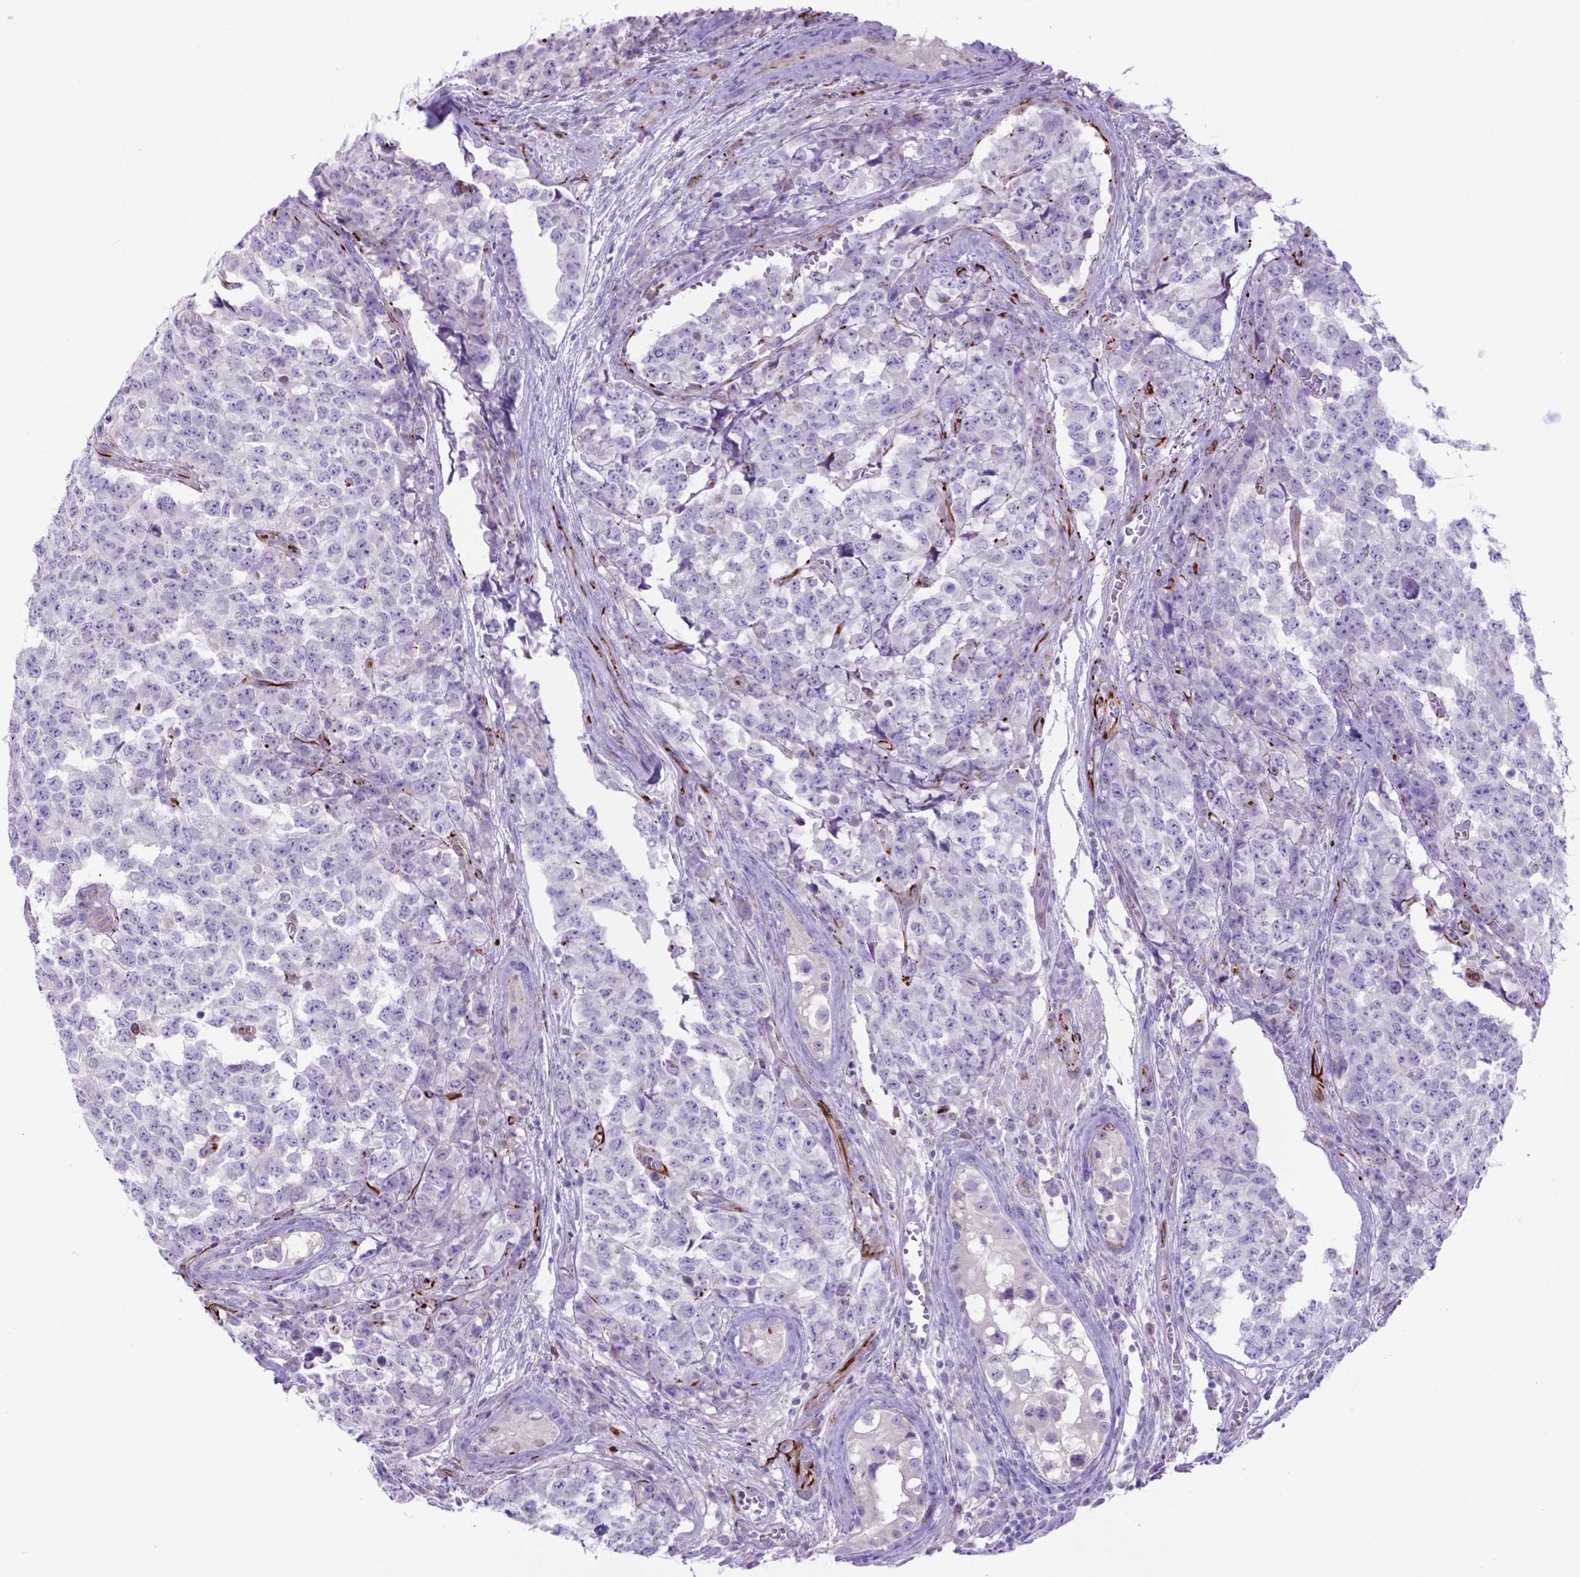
{"staining": {"intensity": "negative", "quantity": "none", "location": "none"}, "tissue": "testis cancer", "cell_type": "Tumor cells", "image_type": "cancer", "snomed": [{"axis": "morphology", "description": "Carcinoma, Embryonal, NOS"}, {"axis": "topography", "description": "Testis"}], "caption": "Immunohistochemical staining of embryonal carcinoma (testis) reveals no significant expression in tumor cells.", "gene": "LZTR1", "patient": {"sex": "male", "age": 23}}